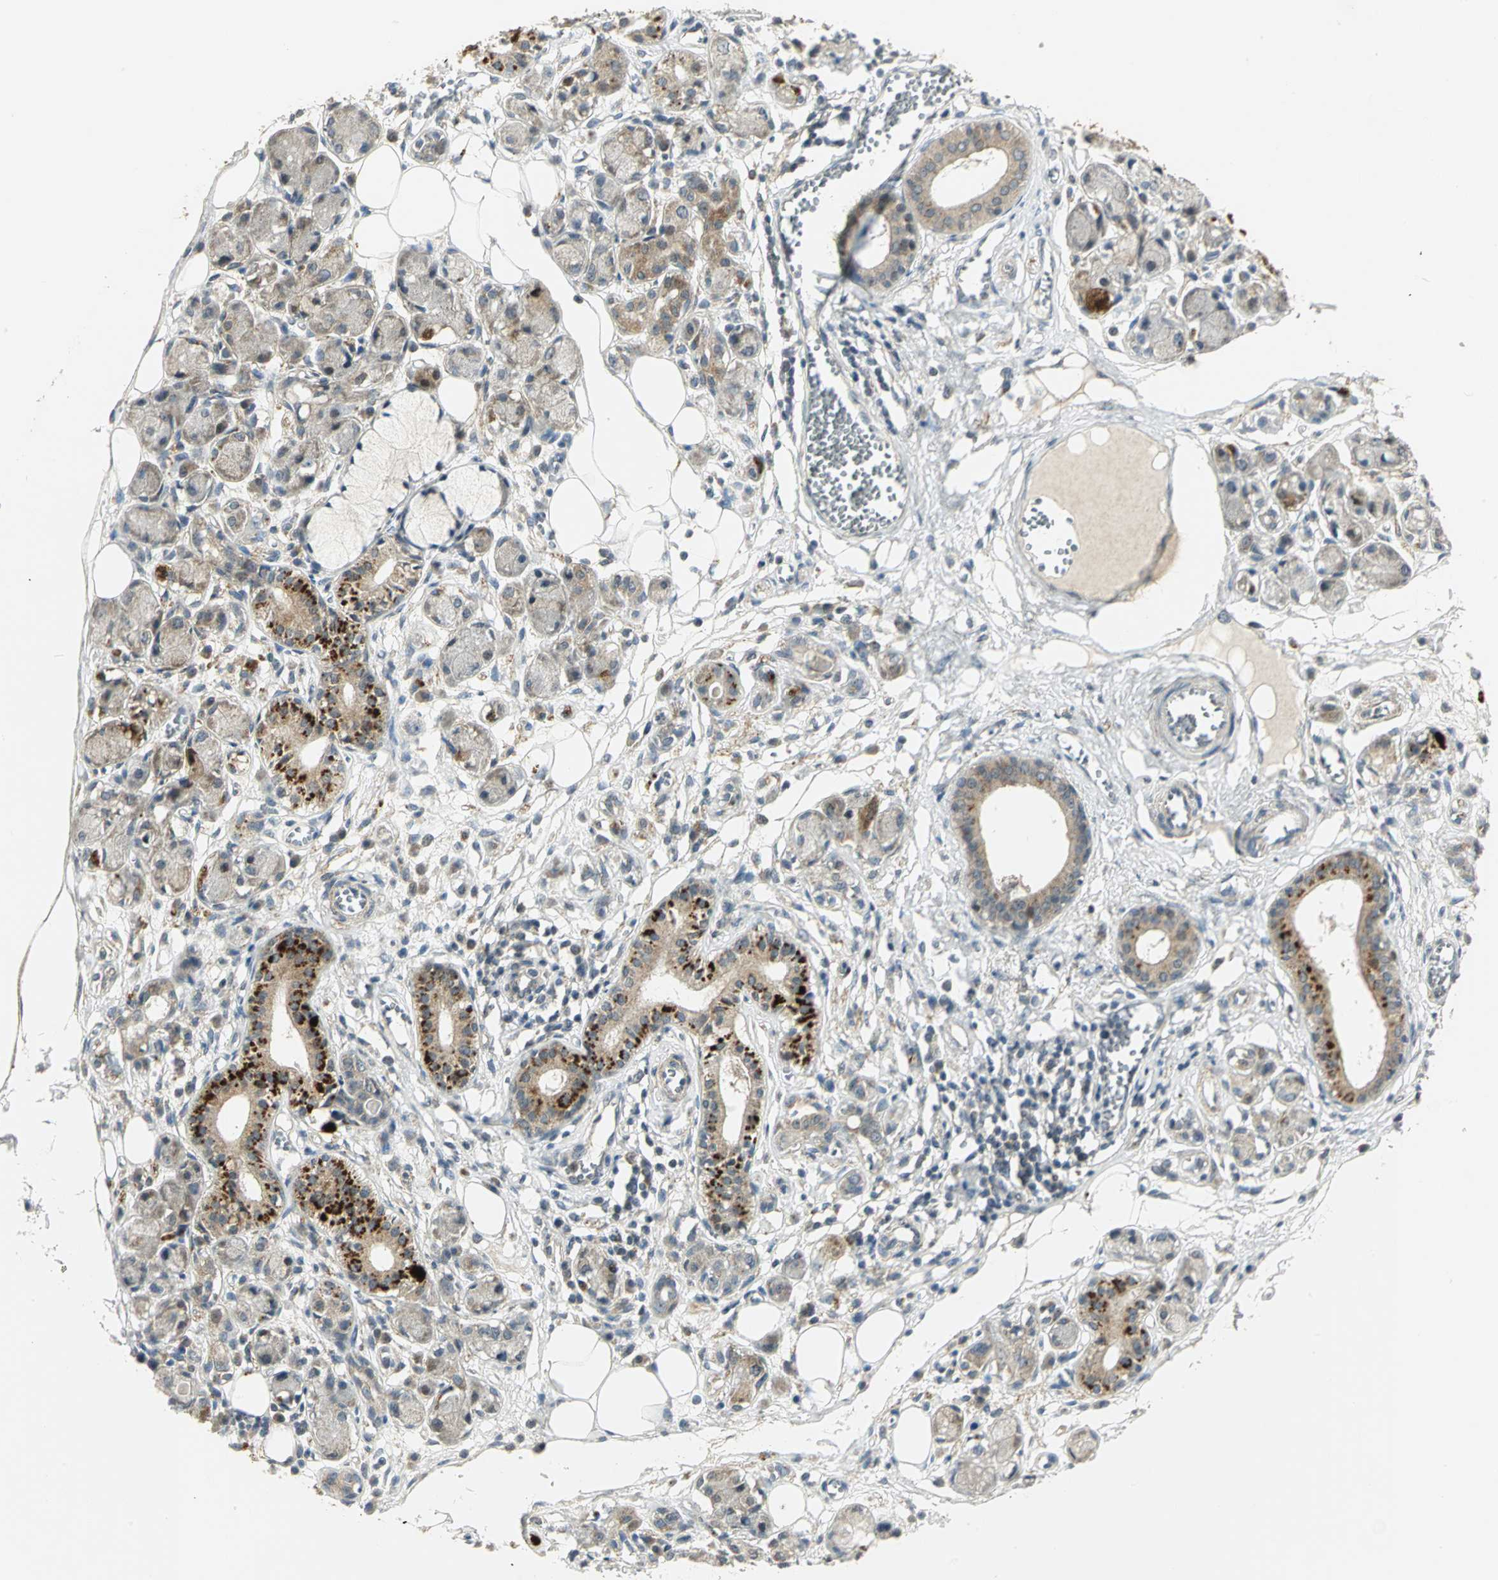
{"staining": {"intensity": "negative", "quantity": "none", "location": "none"}, "tissue": "adipose tissue", "cell_type": "Adipocytes", "image_type": "normal", "snomed": [{"axis": "morphology", "description": "Normal tissue, NOS"}, {"axis": "morphology", "description": "Inflammation, NOS"}, {"axis": "topography", "description": "Vascular tissue"}, {"axis": "topography", "description": "Salivary gland"}], "caption": "DAB immunohistochemical staining of normal adipose tissue displays no significant expression in adipocytes.", "gene": "MAPK8IP3", "patient": {"sex": "female", "age": 75}}